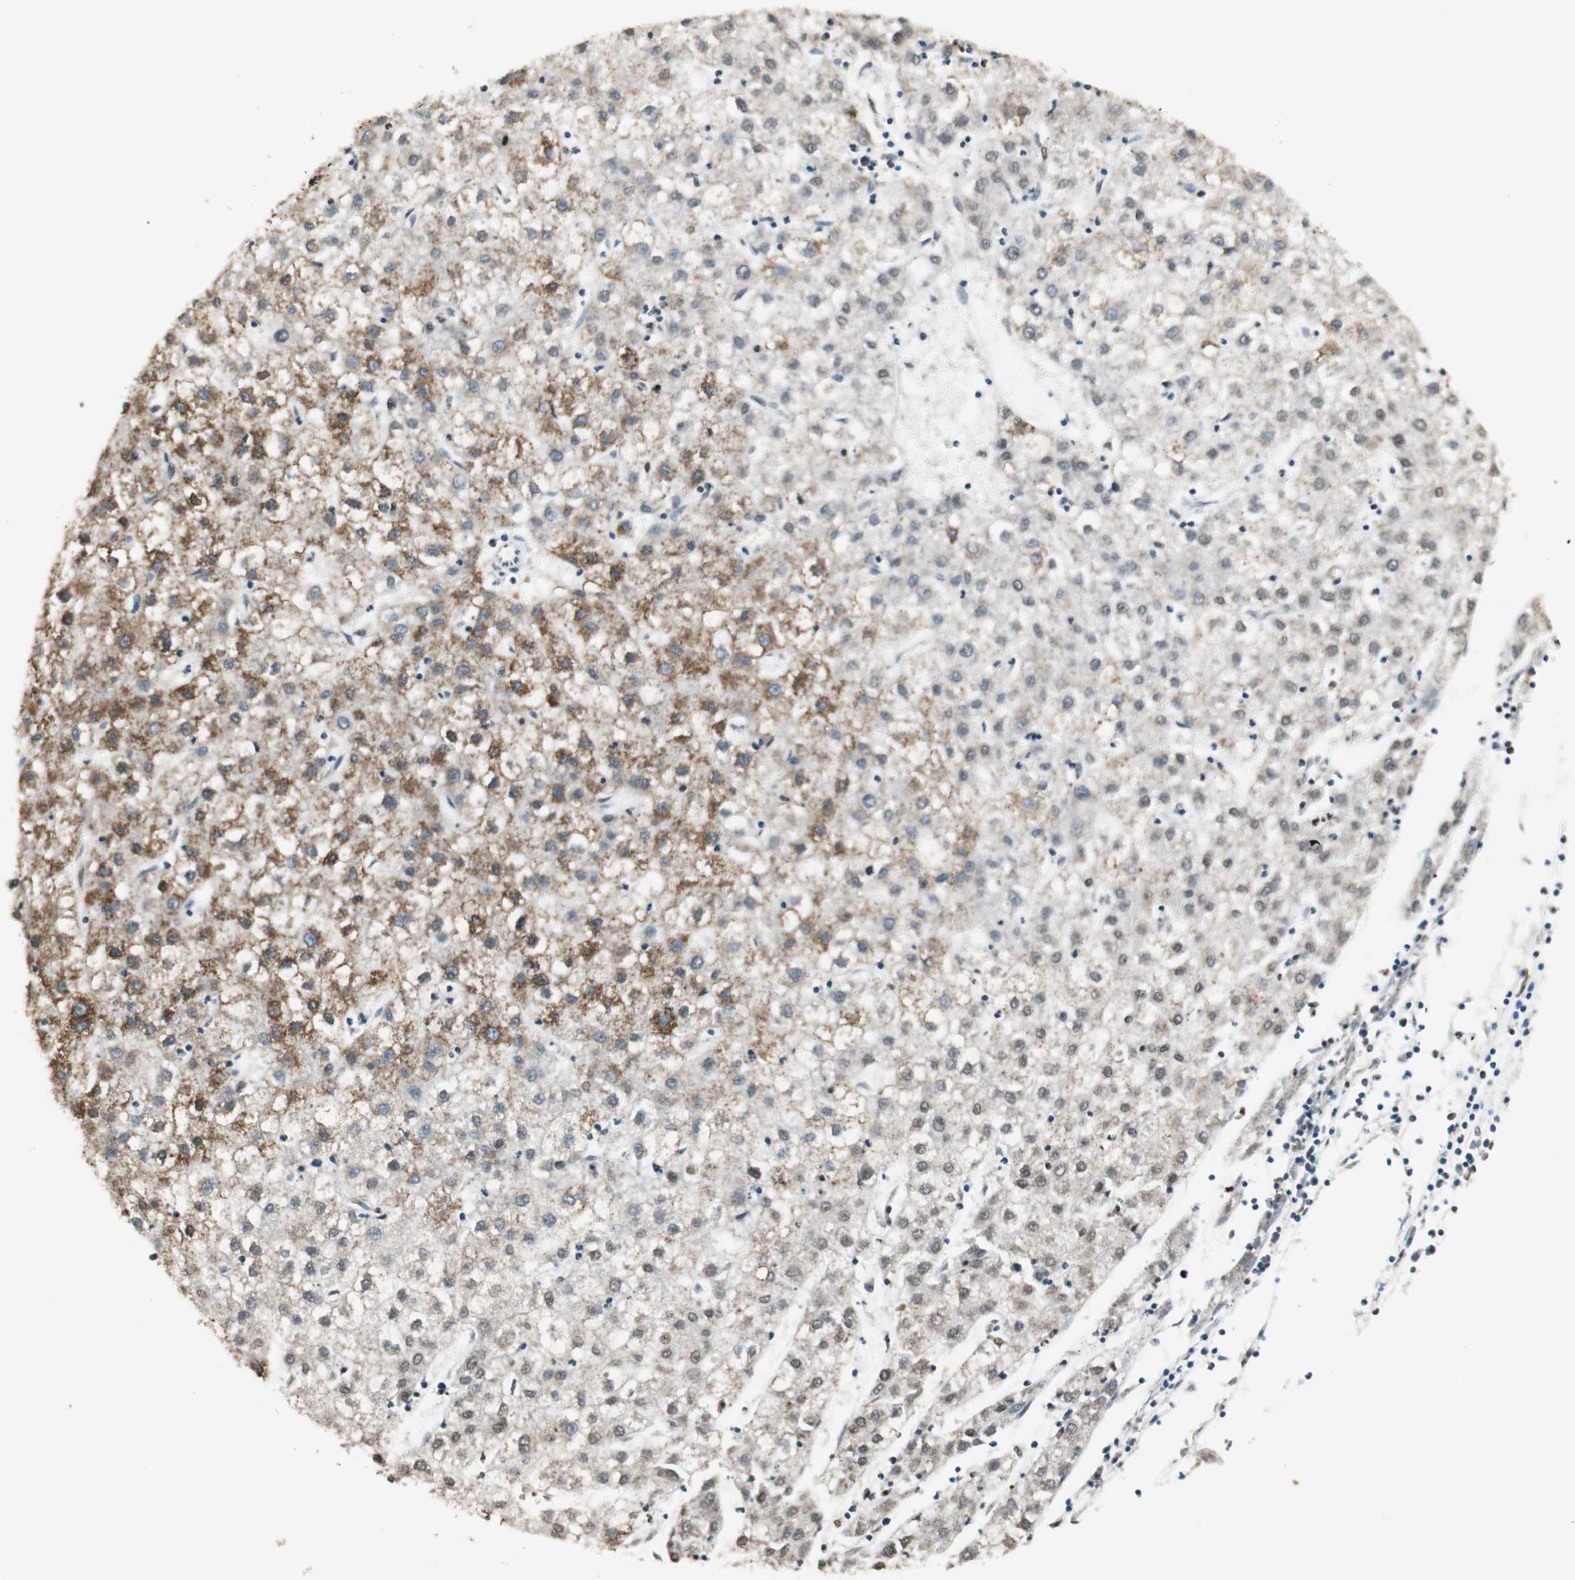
{"staining": {"intensity": "moderate", "quantity": "<25%", "location": "cytoplasmic/membranous,nuclear"}, "tissue": "liver cancer", "cell_type": "Tumor cells", "image_type": "cancer", "snomed": [{"axis": "morphology", "description": "Carcinoma, Hepatocellular, NOS"}, {"axis": "topography", "description": "Liver"}], "caption": "Liver cancer (hepatocellular carcinoma) was stained to show a protein in brown. There is low levels of moderate cytoplasmic/membranous and nuclear staining in approximately <25% of tumor cells. Using DAB (3,3'-diaminobenzidine) (brown) and hematoxylin (blue) stains, captured at high magnification using brightfield microscopy.", "gene": "PRELID1", "patient": {"sex": "male", "age": 72}}